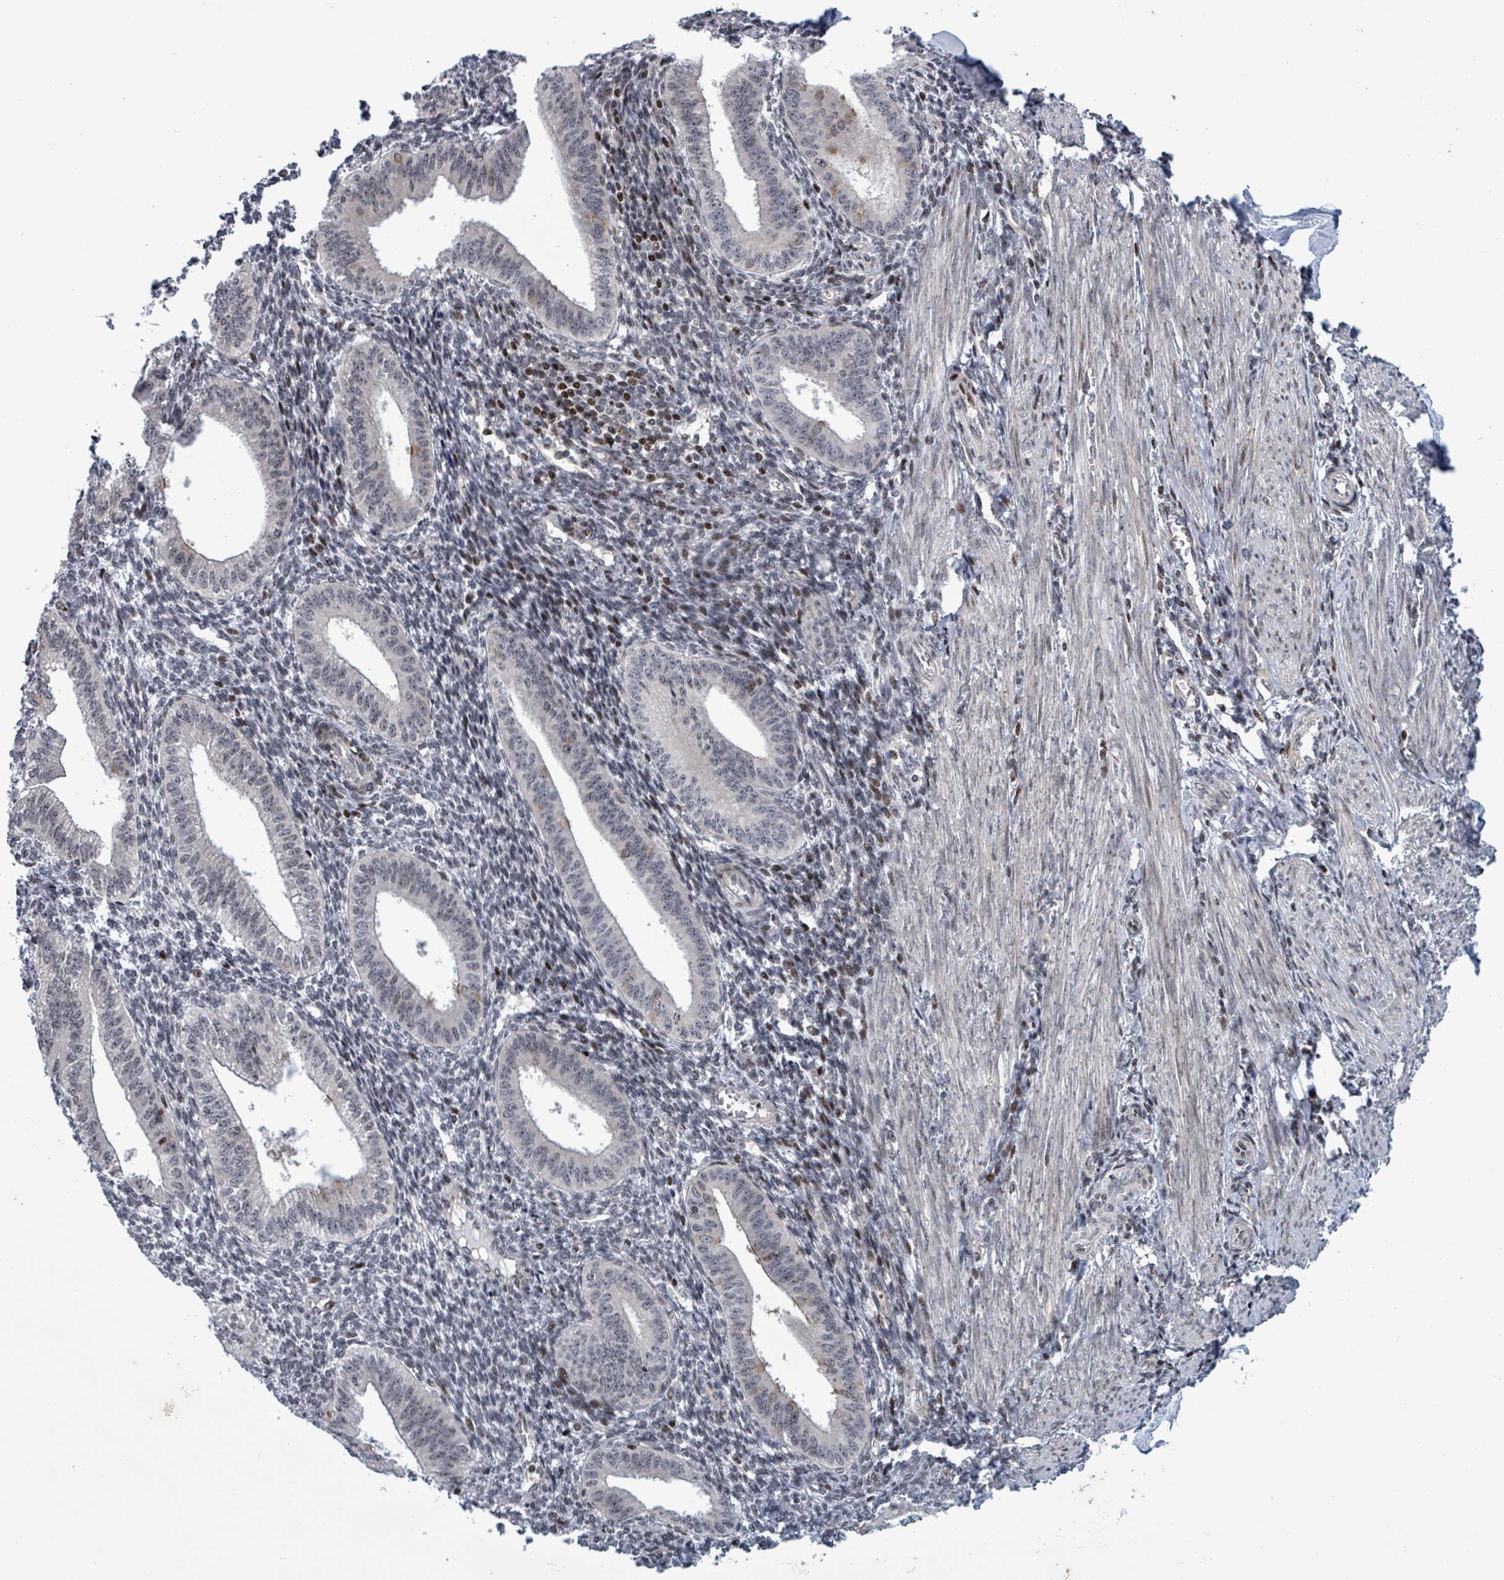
{"staining": {"intensity": "negative", "quantity": "none", "location": "none"}, "tissue": "endometrium", "cell_type": "Cells in endometrial stroma", "image_type": "normal", "snomed": [{"axis": "morphology", "description": "Normal tissue, NOS"}, {"axis": "topography", "description": "Endometrium"}], "caption": "An image of endometrium stained for a protein demonstrates no brown staining in cells in endometrial stroma. (IHC, brightfield microscopy, high magnification).", "gene": "FNDC4", "patient": {"sex": "female", "age": 34}}